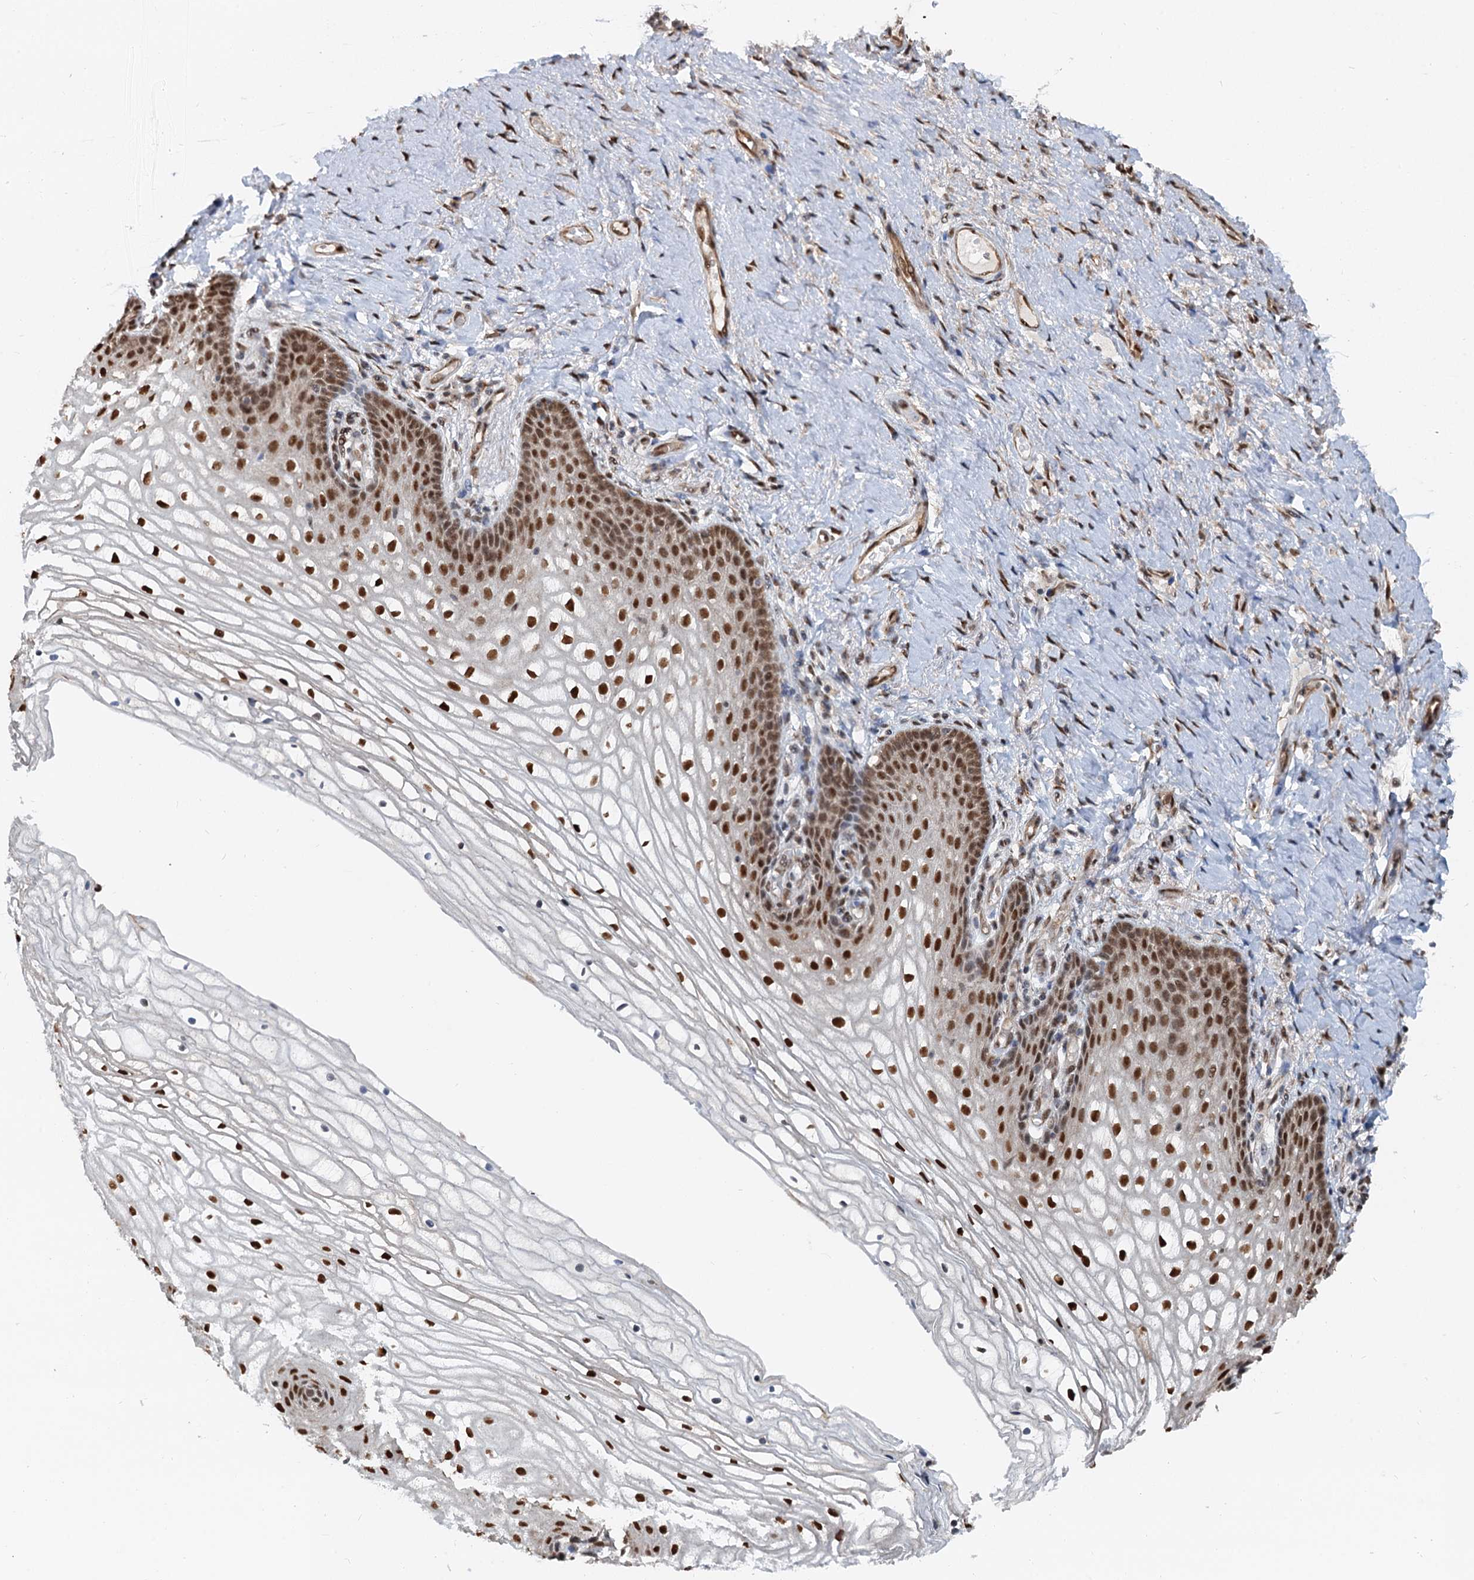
{"staining": {"intensity": "strong", "quantity": ">75%", "location": "nuclear"}, "tissue": "vagina", "cell_type": "Squamous epithelial cells", "image_type": "normal", "snomed": [{"axis": "morphology", "description": "Normal tissue, NOS"}, {"axis": "topography", "description": "Vagina"}], "caption": "Immunohistochemistry (DAB) staining of unremarkable human vagina displays strong nuclear protein positivity in about >75% of squamous epithelial cells. (Brightfield microscopy of DAB IHC at high magnification).", "gene": "CFDP1", "patient": {"sex": "female", "age": 60}}